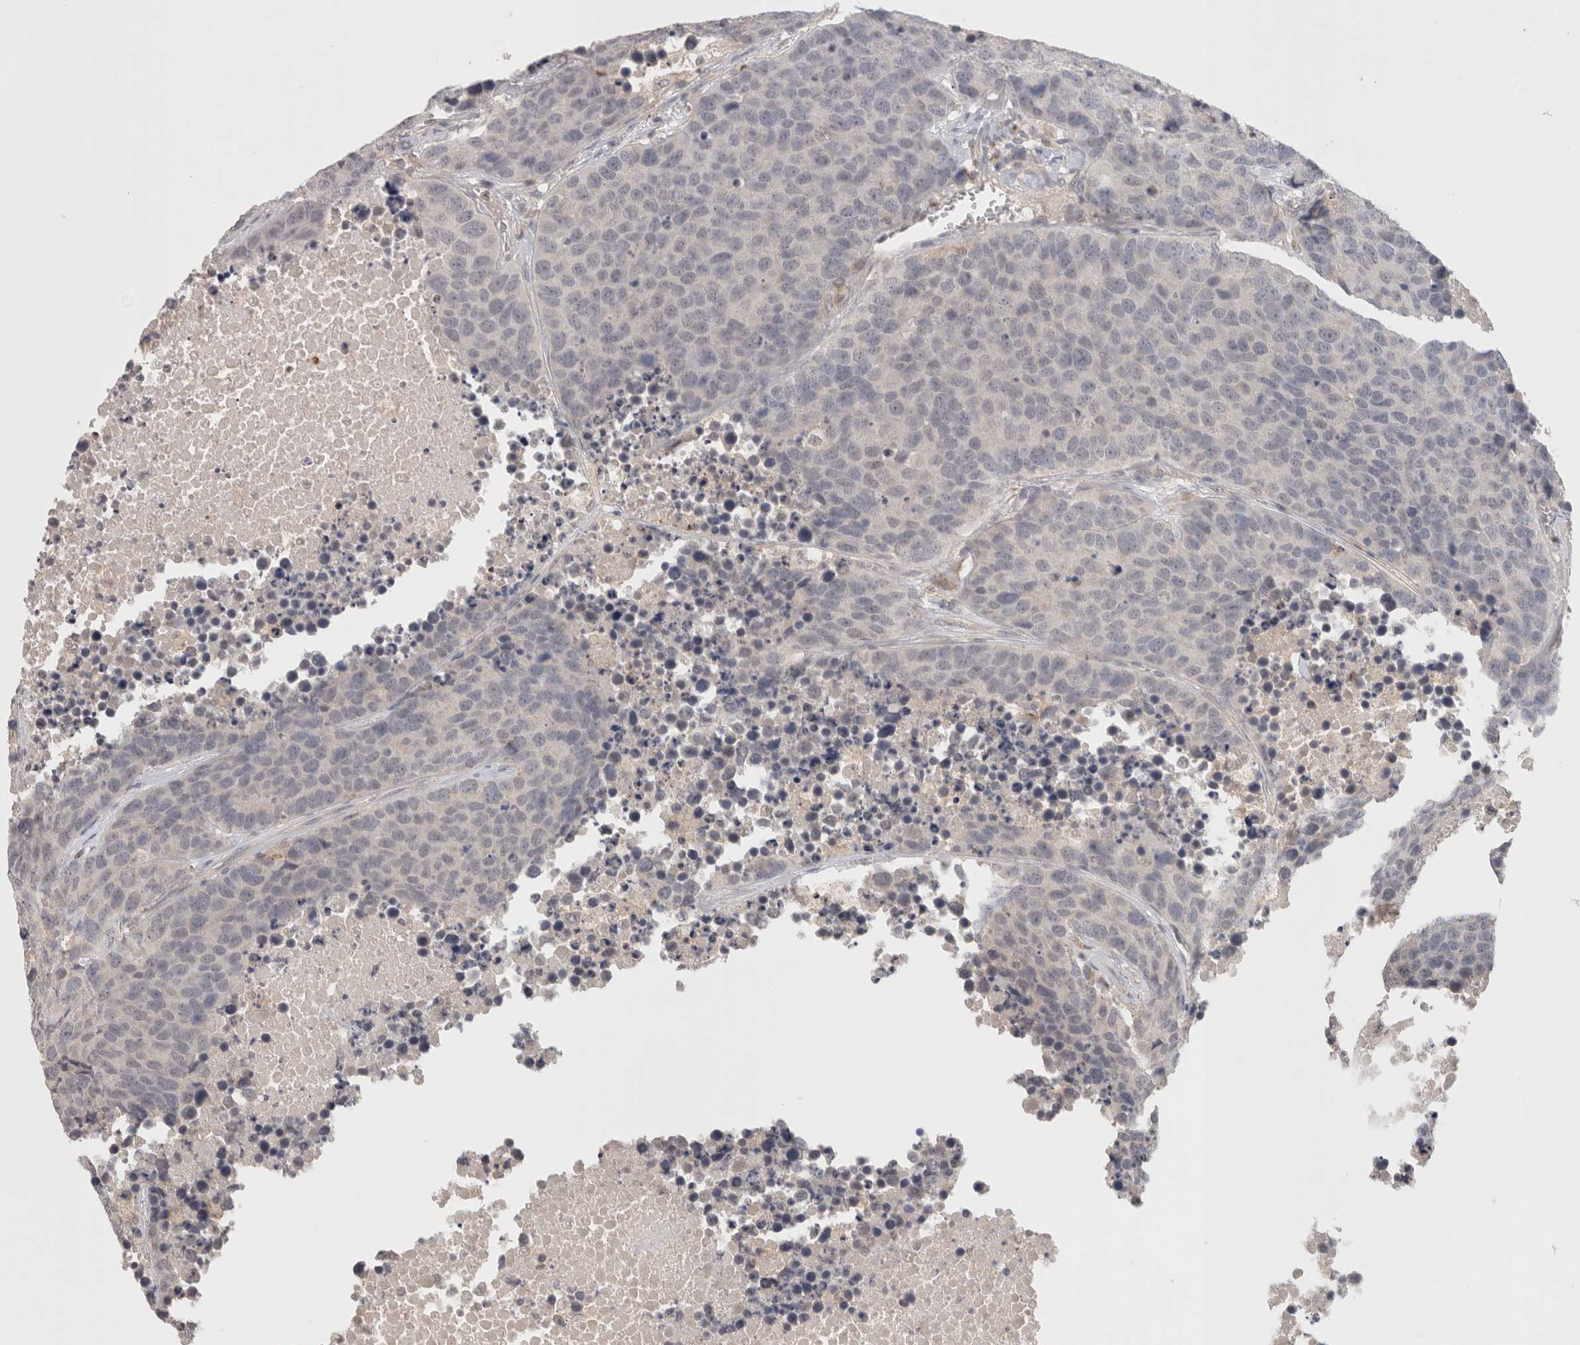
{"staining": {"intensity": "negative", "quantity": "none", "location": "none"}, "tissue": "carcinoid", "cell_type": "Tumor cells", "image_type": "cancer", "snomed": [{"axis": "morphology", "description": "Carcinoid, malignant, NOS"}, {"axis": "topography", "description": "Lung"}], "caption": "Immunohistochemical staining of human carcinoid displays no significant positivity in tumor cells.", "gene": "HAVCR2", "patient": {"sex": "male", "age": 60}}